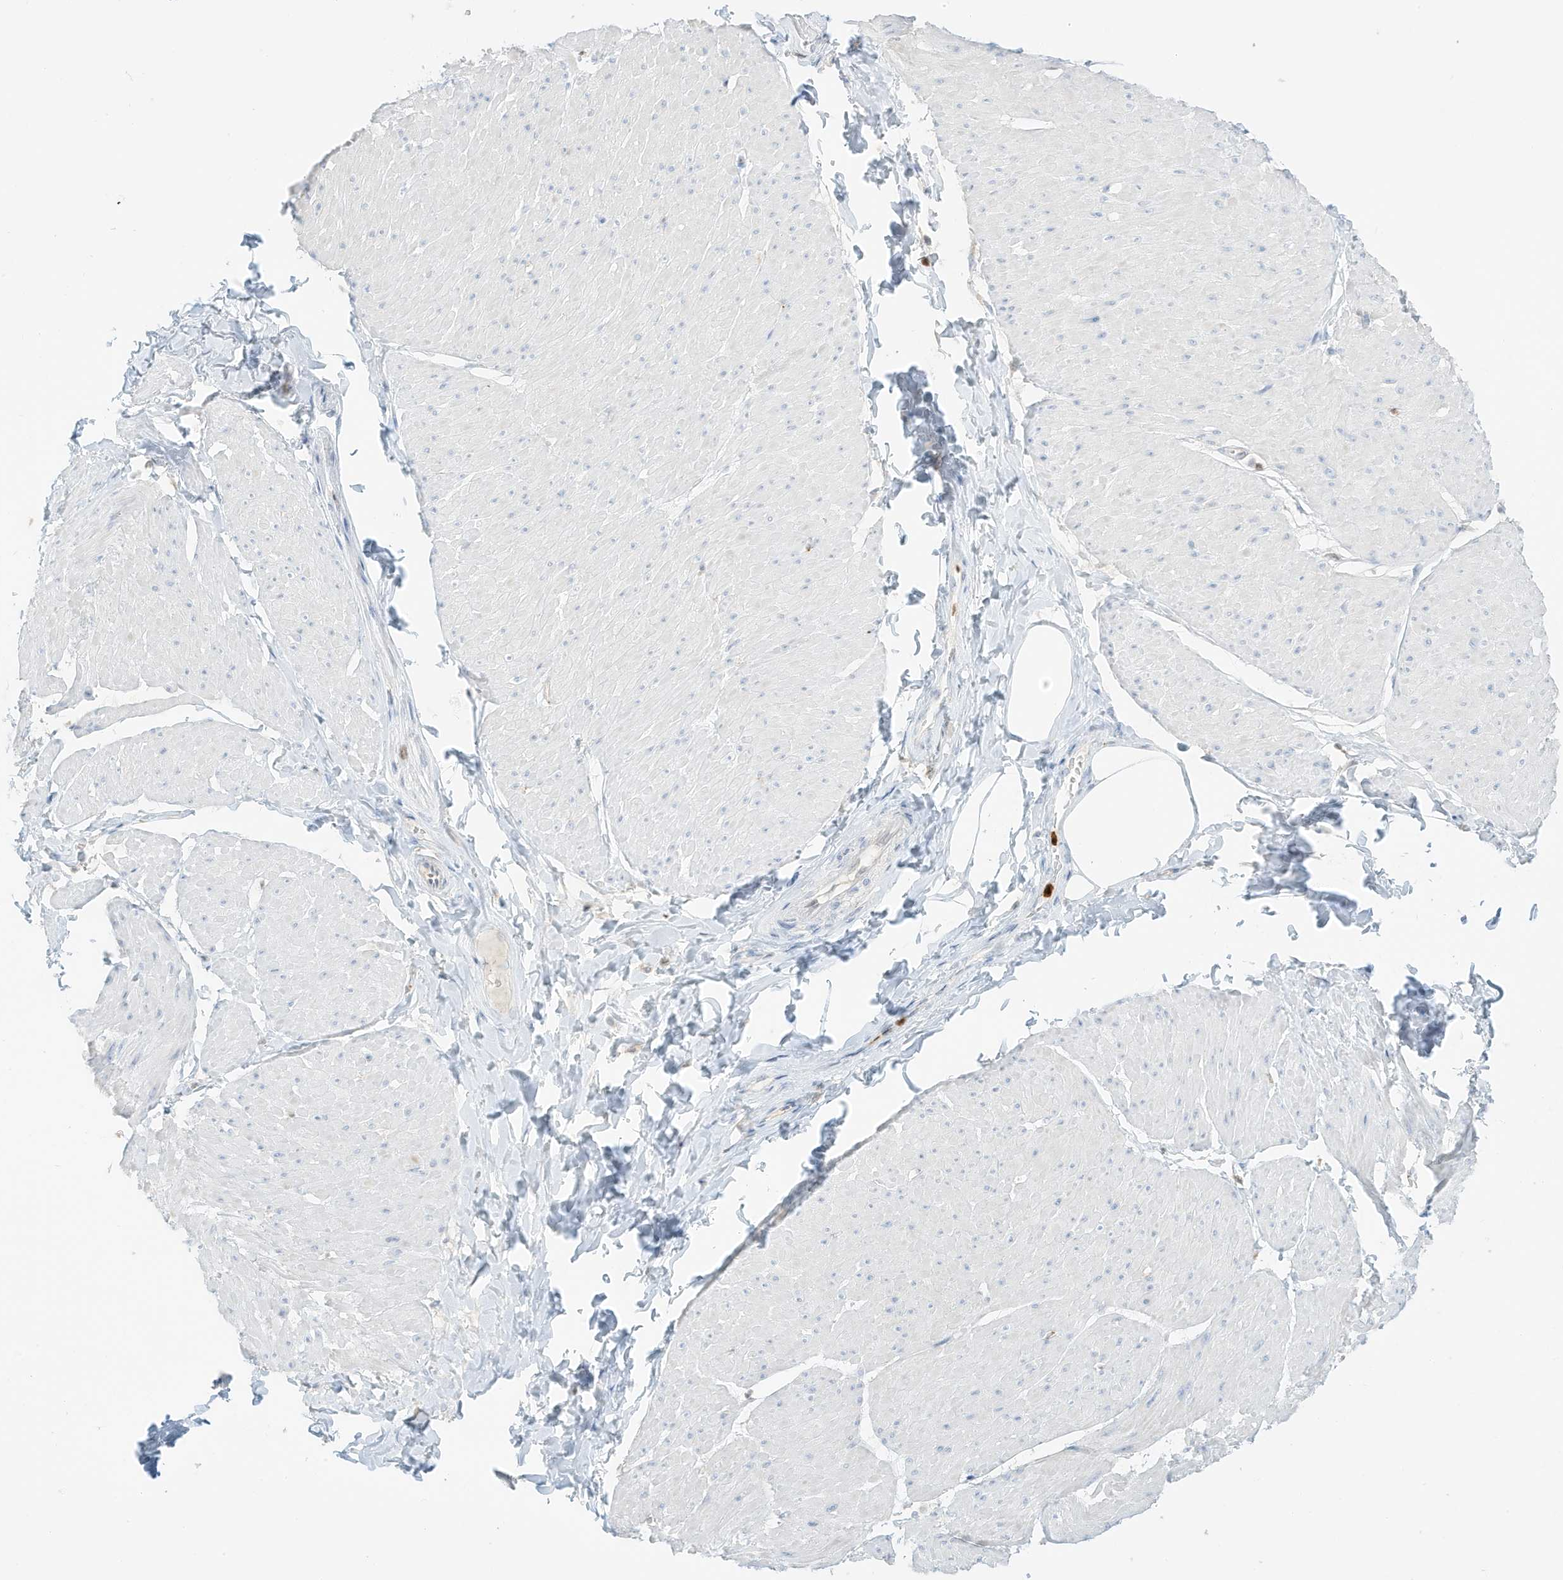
{"staining": {"intensity": "negative", "quantity": "none", "location": "none"}, "tissue": "smooth muscle", "cell_type": "Smooth muscle cells", "image_type": "normal", "snomed": [{"axis": "morphology", "description": "Urothelial carcinoma, High grade"}, {"axis": "topography", "description": "Urinary bladder"}], "caption": "This is an IHC image of unremarkable human smooth muscle. There is no staining in smooth muscle cells.", "gene": "GCA", "patient": {"sex": "male", "age": 46}}